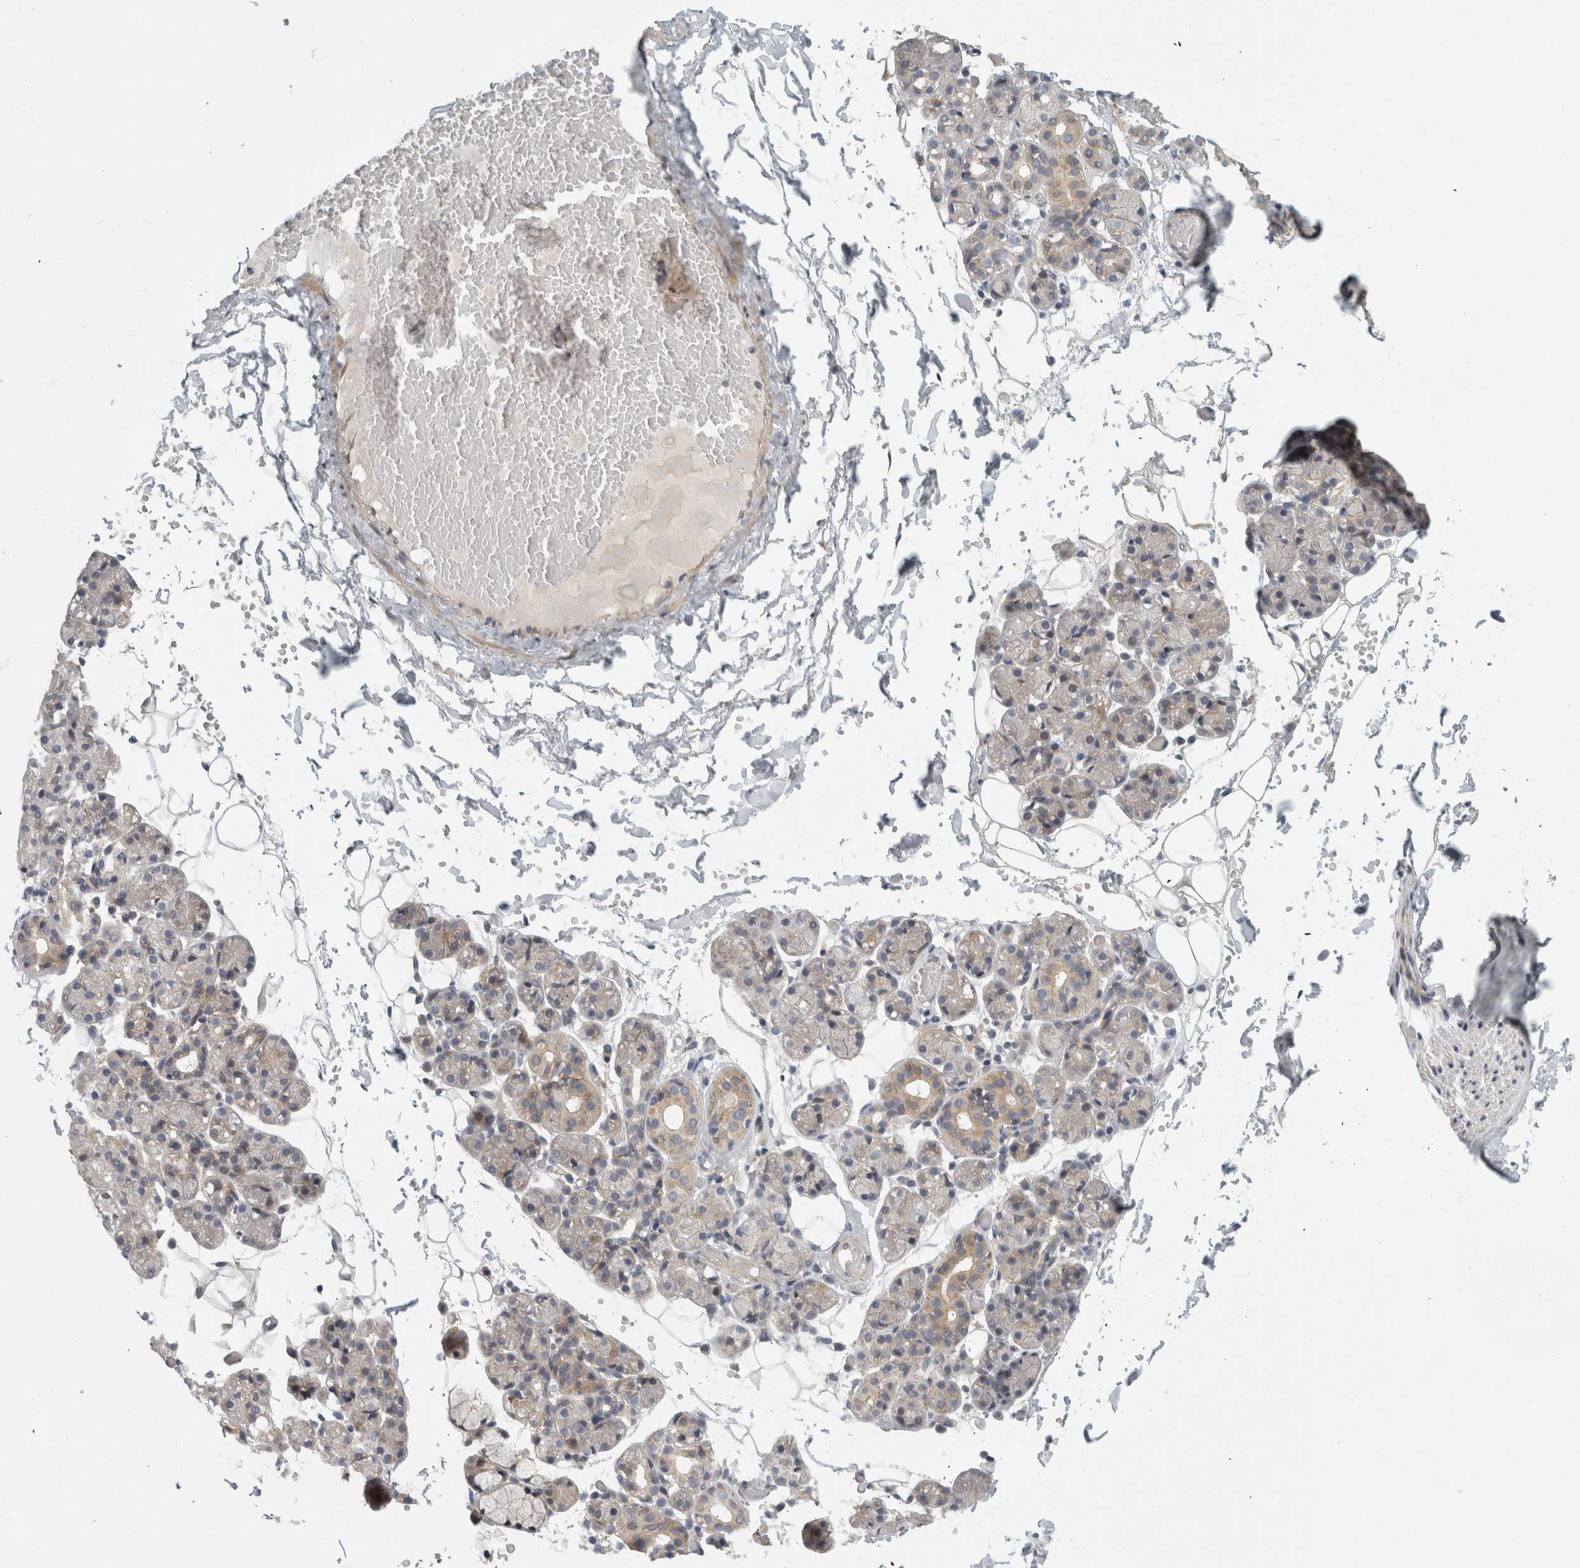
{"staining": {"intensity": "weak", "quantity": "<25%", "location": "cytoplasmic/membranous"}, "tissue": "salivary gland", "cell_type": "Glandular cells", "image_type": "normal", "snomed": [{"axis": "morphology", "description": "Normal tissue, NOS"}, {"axis": "topography", "description": "Salivary gland"}], "caption": "The immunohistochemistry photomicrograph has no significant staining in glandular cells of salivary gland. (Stains: DAB IHC with hematoxylin counter stain, Microscopy: brightfield microscopy at high magnification).", "gene": "ZNF804B", "patient": {"sex": "male", "age": 63}}